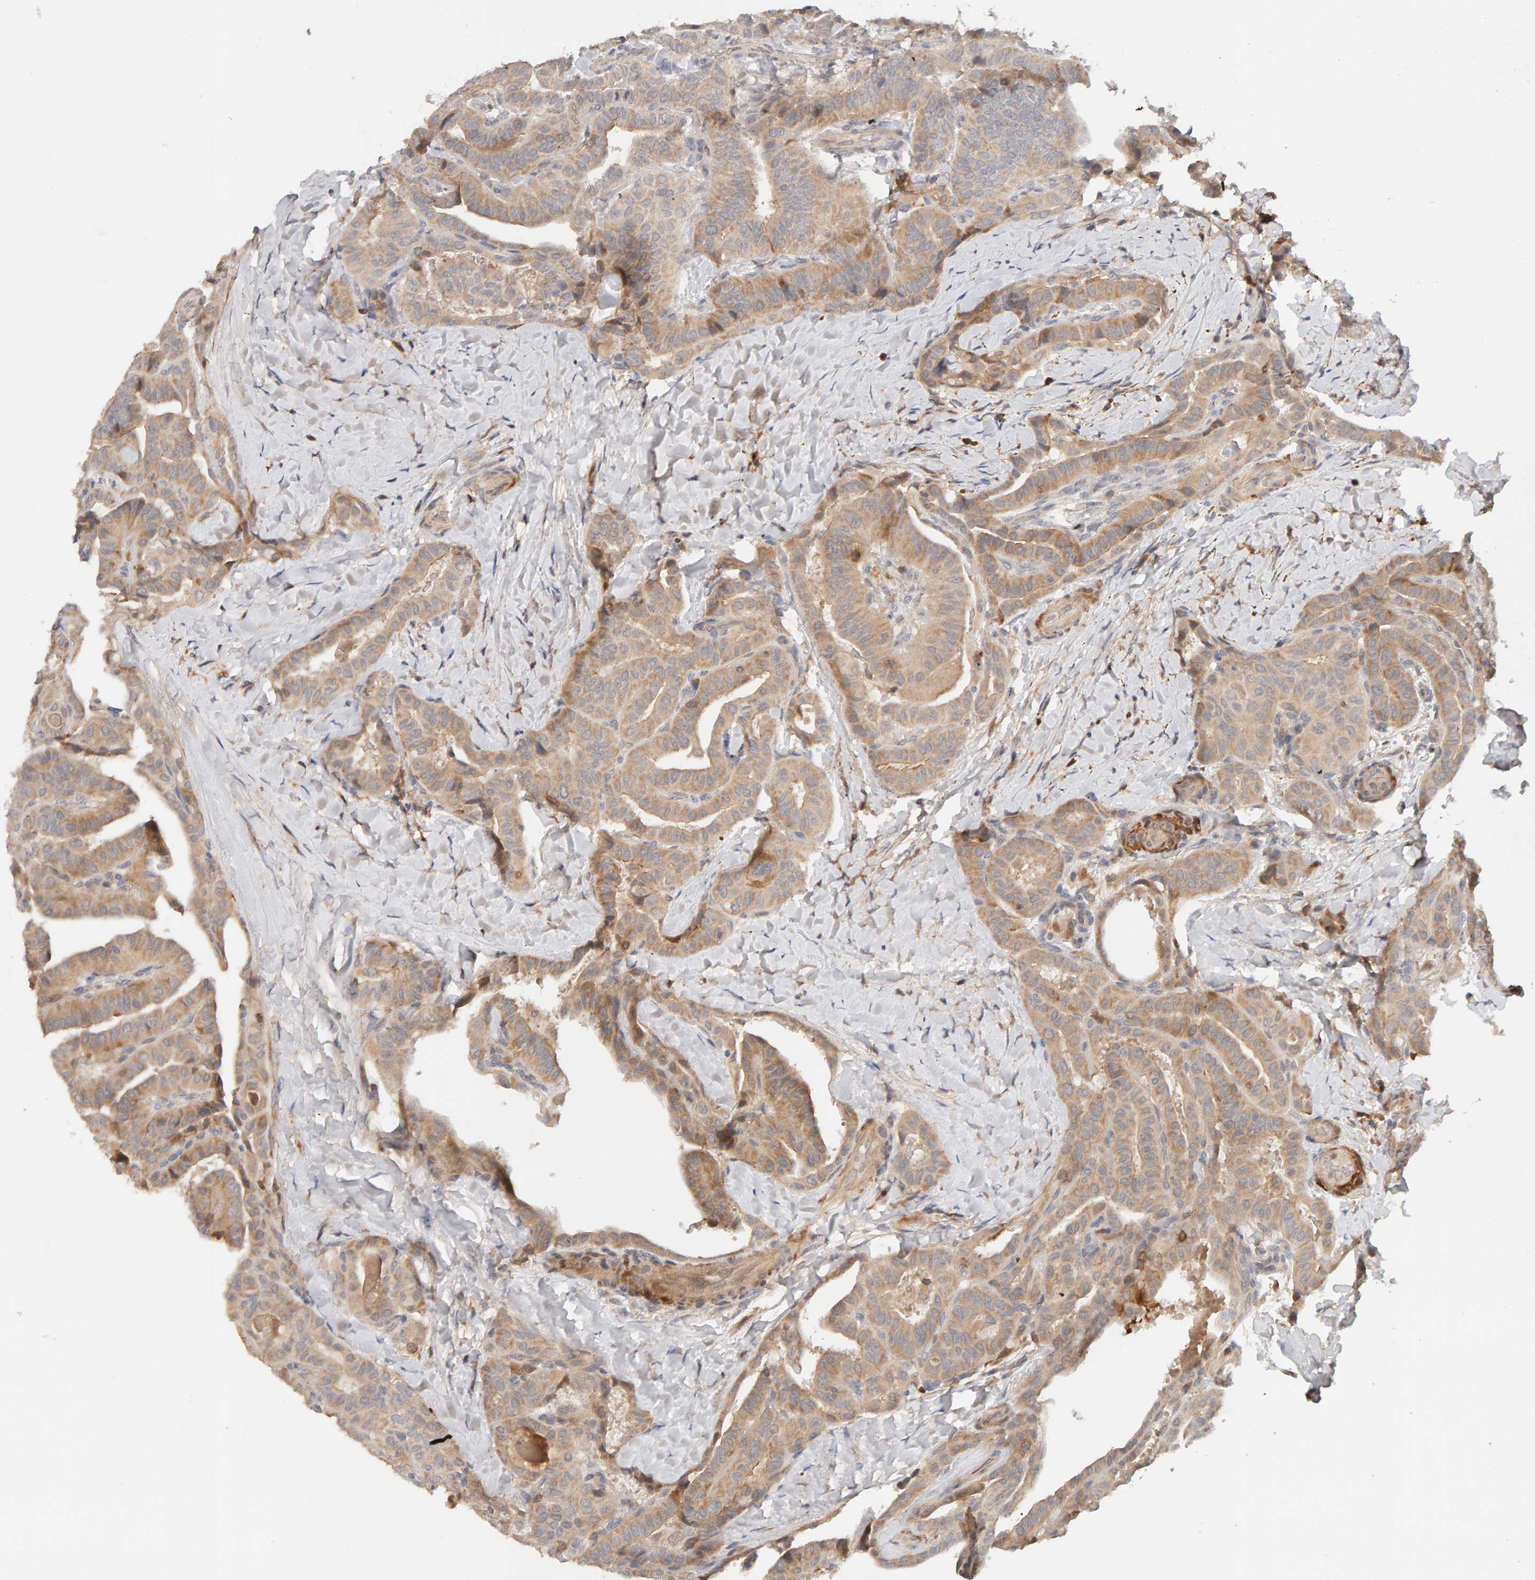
{"staining": {"intensity": "moderate", "quantity": "25%-75%", "location": "cytoplasmic/membranous"}, "tissue": "thyroid cancer", "cell_type": "Tumor cells", "image_type": "cancer", "snomed": [{"axis": "morphology", "description": "Papillary adenocarcinoma, NOS"}, {"axis": "topography", "description": "Thyroid gland"}], "caption": "Human thyroid cancer (papillary adenocarcinoma) stained with a brown dye shows moderate cytoplasmic/membranous positive positivity in about 25%-75% of tumor cells.", "gene": "NUDCD1", "patient": {"sex": "male", "age": 77}}